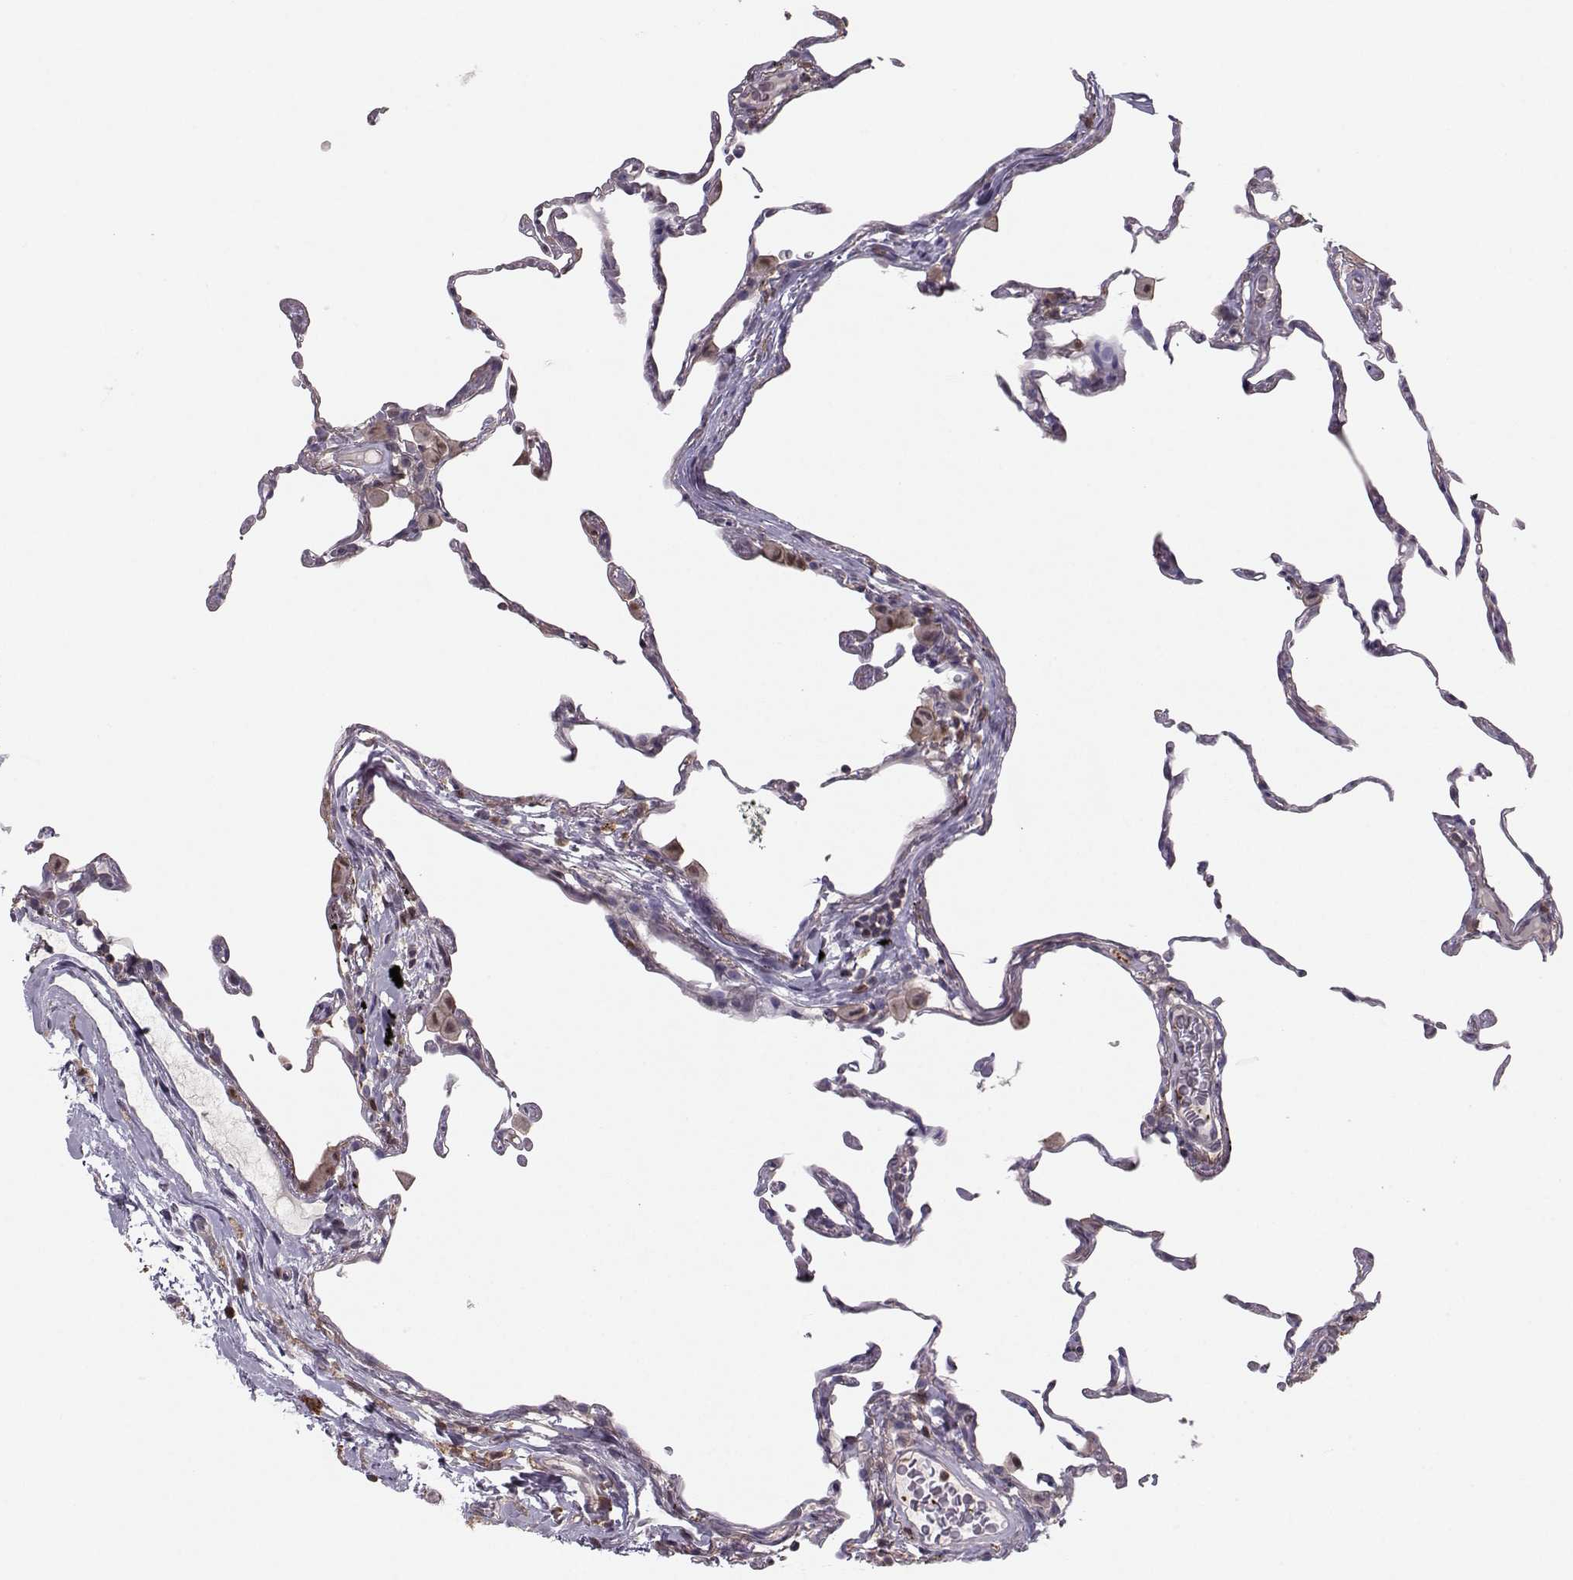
{"staining": {"intensity": "moderate", "quantity": "<25%", "location": "cytoplasmic/membranous"}, "tissue": "lung", "cell_type": "Alveolar cells", "image_type": "normal", "snomed": [{"axis": "morphology", "description": "Normal tissue, NOS"}, {"axis": "topography", "description": "Lung"}], "caption": "High-power microscopy captured an IHC image of normal lung, revealing moderate cytoplasmic/membranous expression in approximately <25% of alveolar cells.", "gene": "ASB16", "patient": {"sex": "female", "age": 57}}